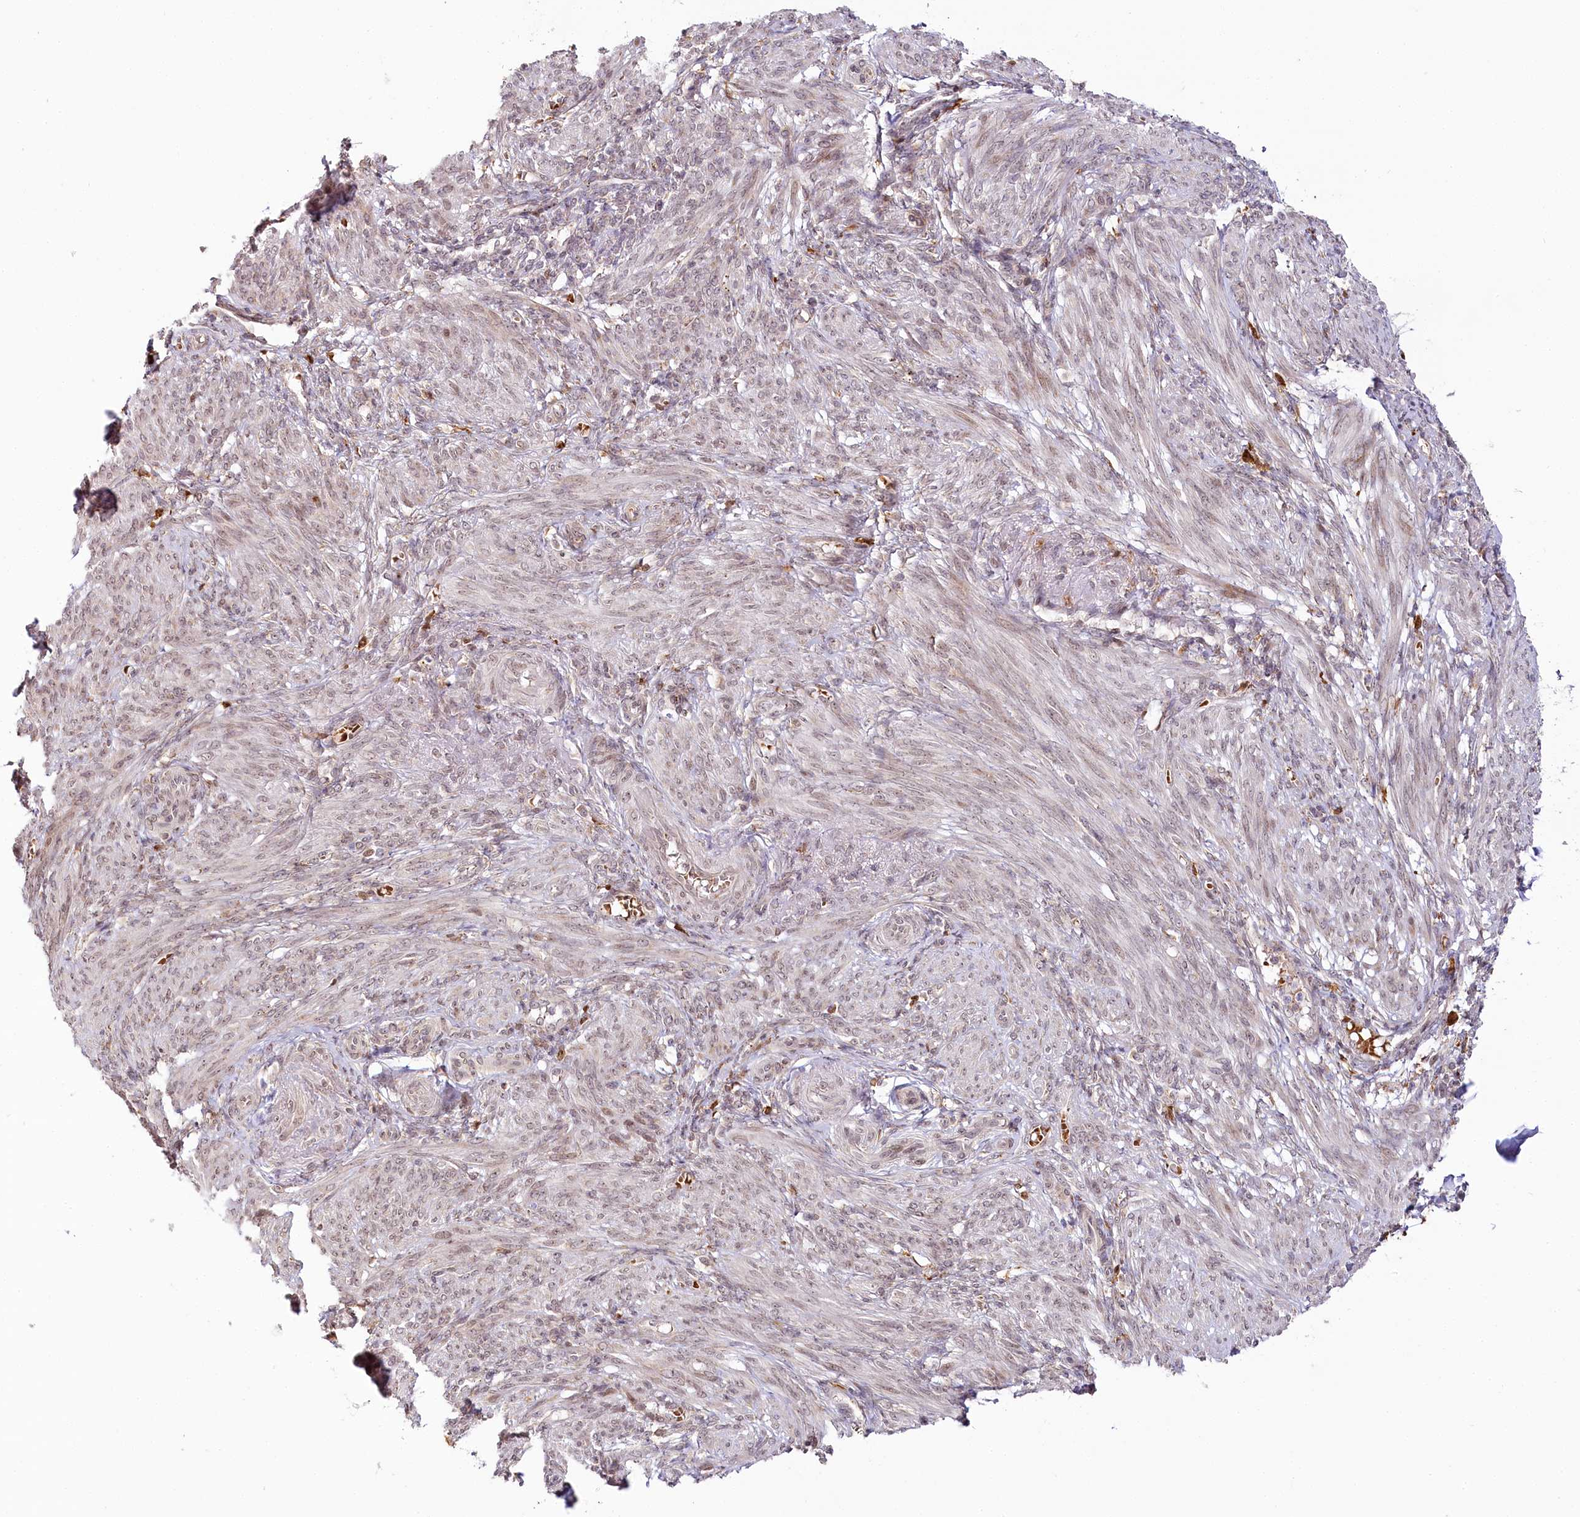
{"staining": {"intensity": "weak", "quantity": "25%-75%", "location": "nuclear"}, "tissue": "smooth muscle", "cell_type": "Smooth muscle cells", "image_type": "normal", "snomed": [{"axis": "morphology", "description": "Normal tissue, NOS"}, {"axis": "topography", "description": "Smooth muscle"}], "caption": "An image of human smooth muscle stained for a protein reveals weak nuclear brown staining in smooth muscle cells.", "gene": "WDR36", "patient": {"sex": "female", "age": 39}}